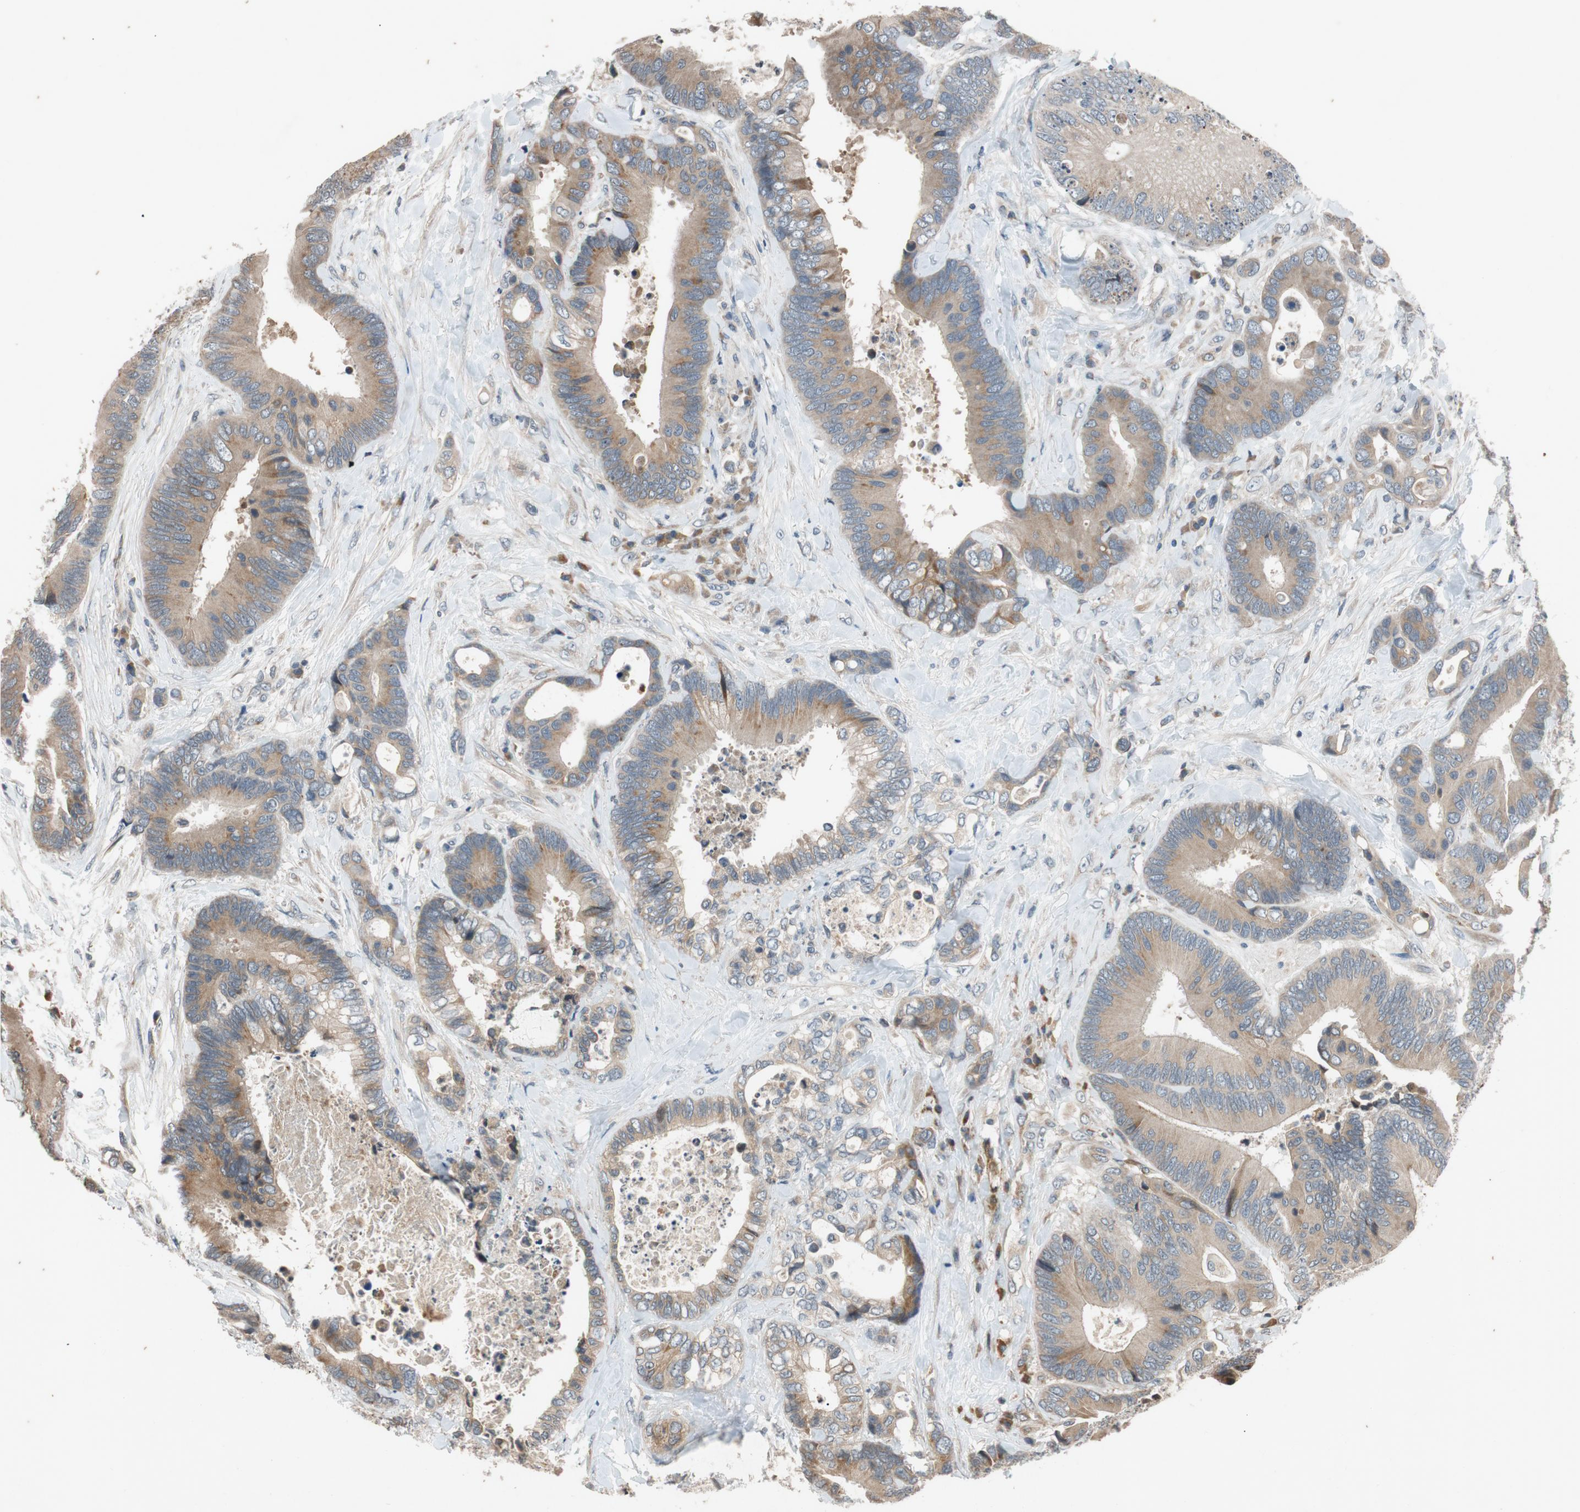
{"staining": {"intensity": "weak", "quantity": ">75%", "location": "cytoplasmic/membranous"}, "tissue": "colorectal cancer", "cell_type": "Tumor cells", "image_type": "cancer", "snomed": [{"axis": "morphology", "description": "Adenocarcinoma, NOS"}, {"axis": "topography", "description": "Rectum"}], "caption": "A histopathology image showing weak cytoplasmic/membranous expression in approximately >75% of tumor cells in adenocarcinoma (colorectal), as visualized by brown immunohistochemical staining.", "gene": "ATP2C1", "patient": {"sex": "male", "age": 55}}